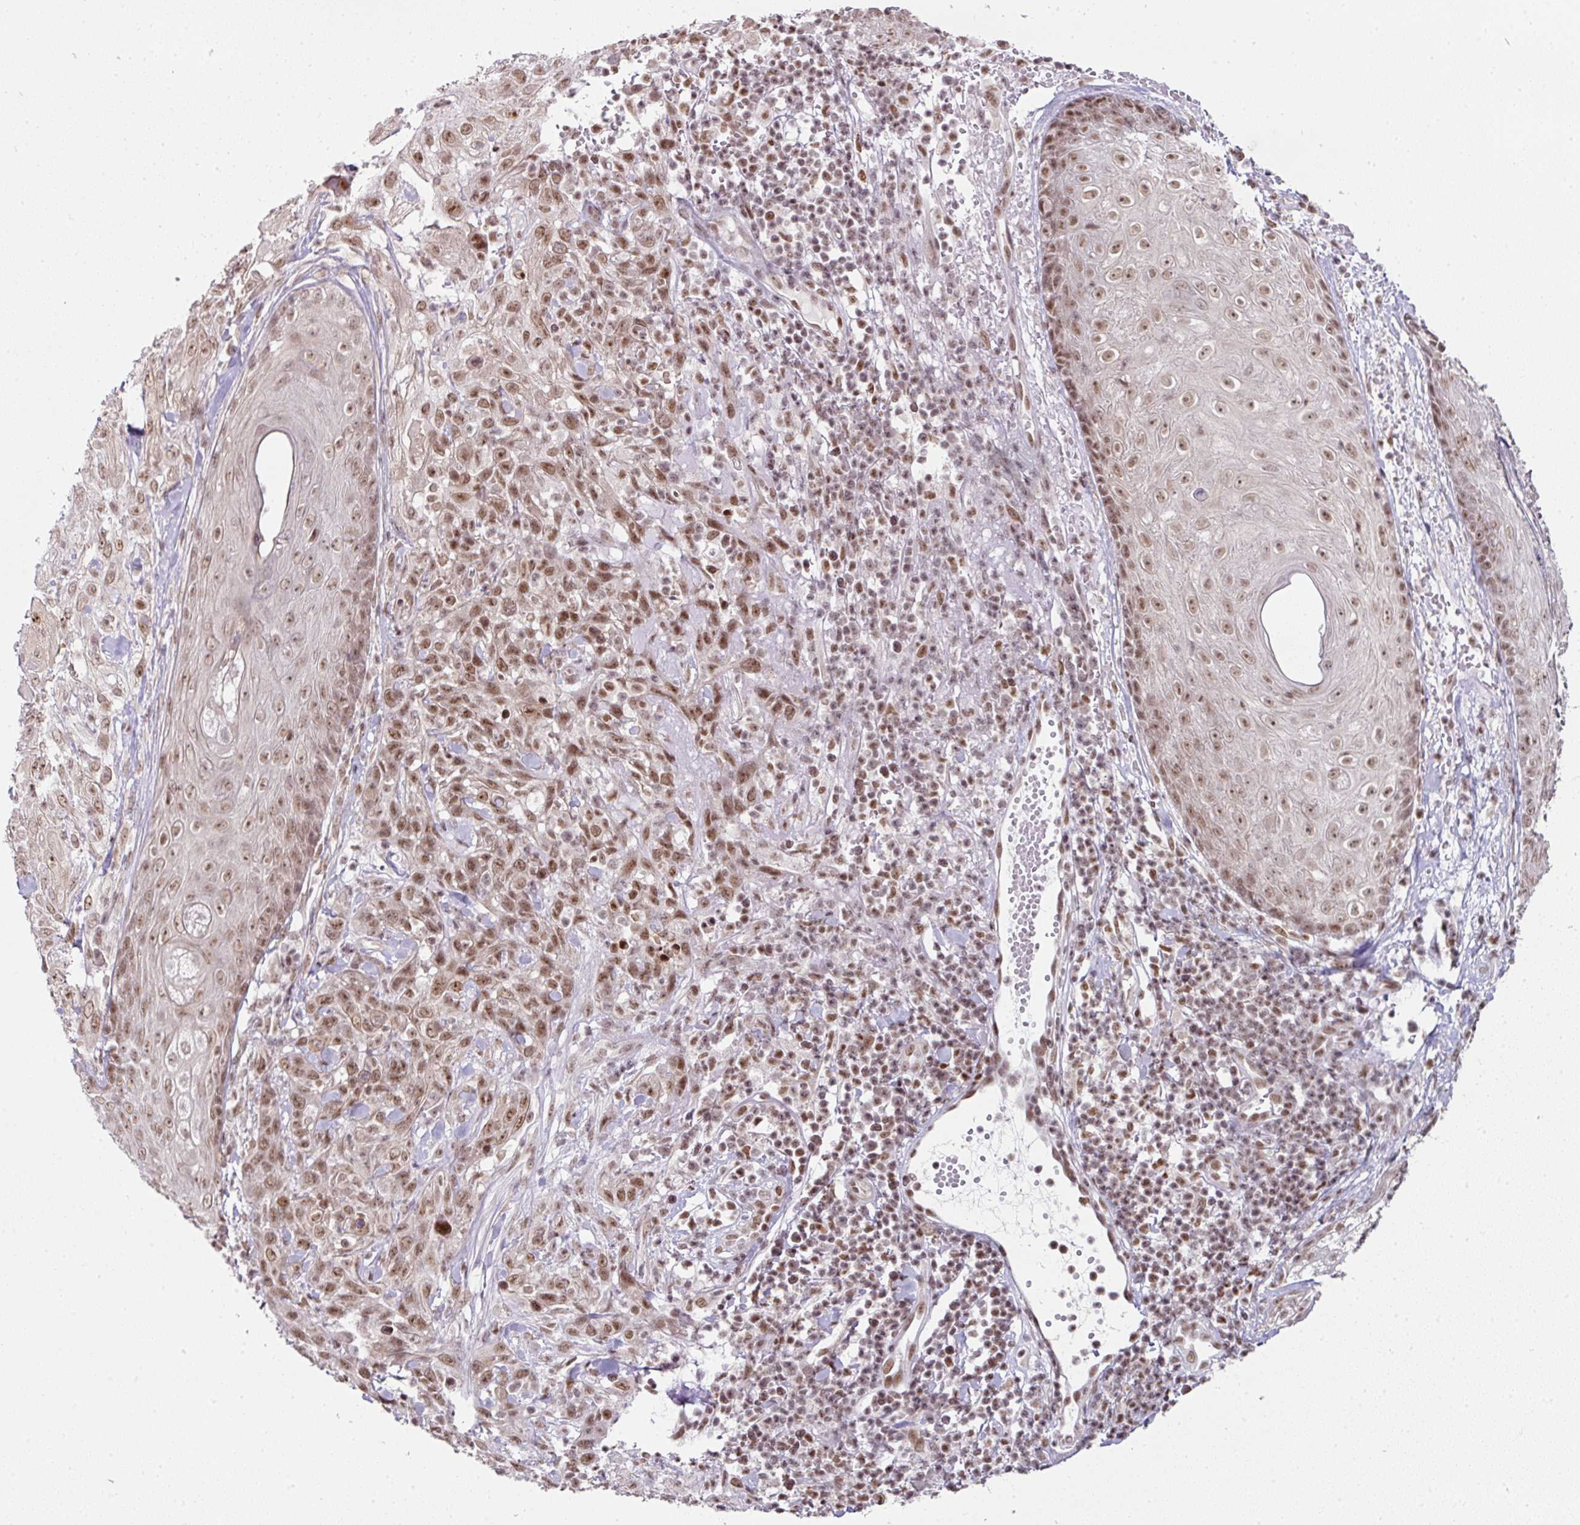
{"staining": {"intensity": "moderate", "quantity": ">75%", "location": "nuclear"}, "tissue": "skin cancer", "cell_type": "Tumor cells", "image_type": "cancer", "snomed": [{"axis": "morphology", "description": "Normal tissue, NOS"}, {"axis": "morphology", "description": "Squamous cell carcinoma, NOS"}, {"axis": "topography", "description": "Skin"}, {"axis": "topography", "description": "Cartilage tissue"}], "caption": "Squamous cell carcinoma (skin) was stained to show a protein in brown. There is medium levels of moderate nuclear expression in approximately >75% of tumor cells.", "gene": "NFYA", "patient": {"sex": "female", "age": 79}}